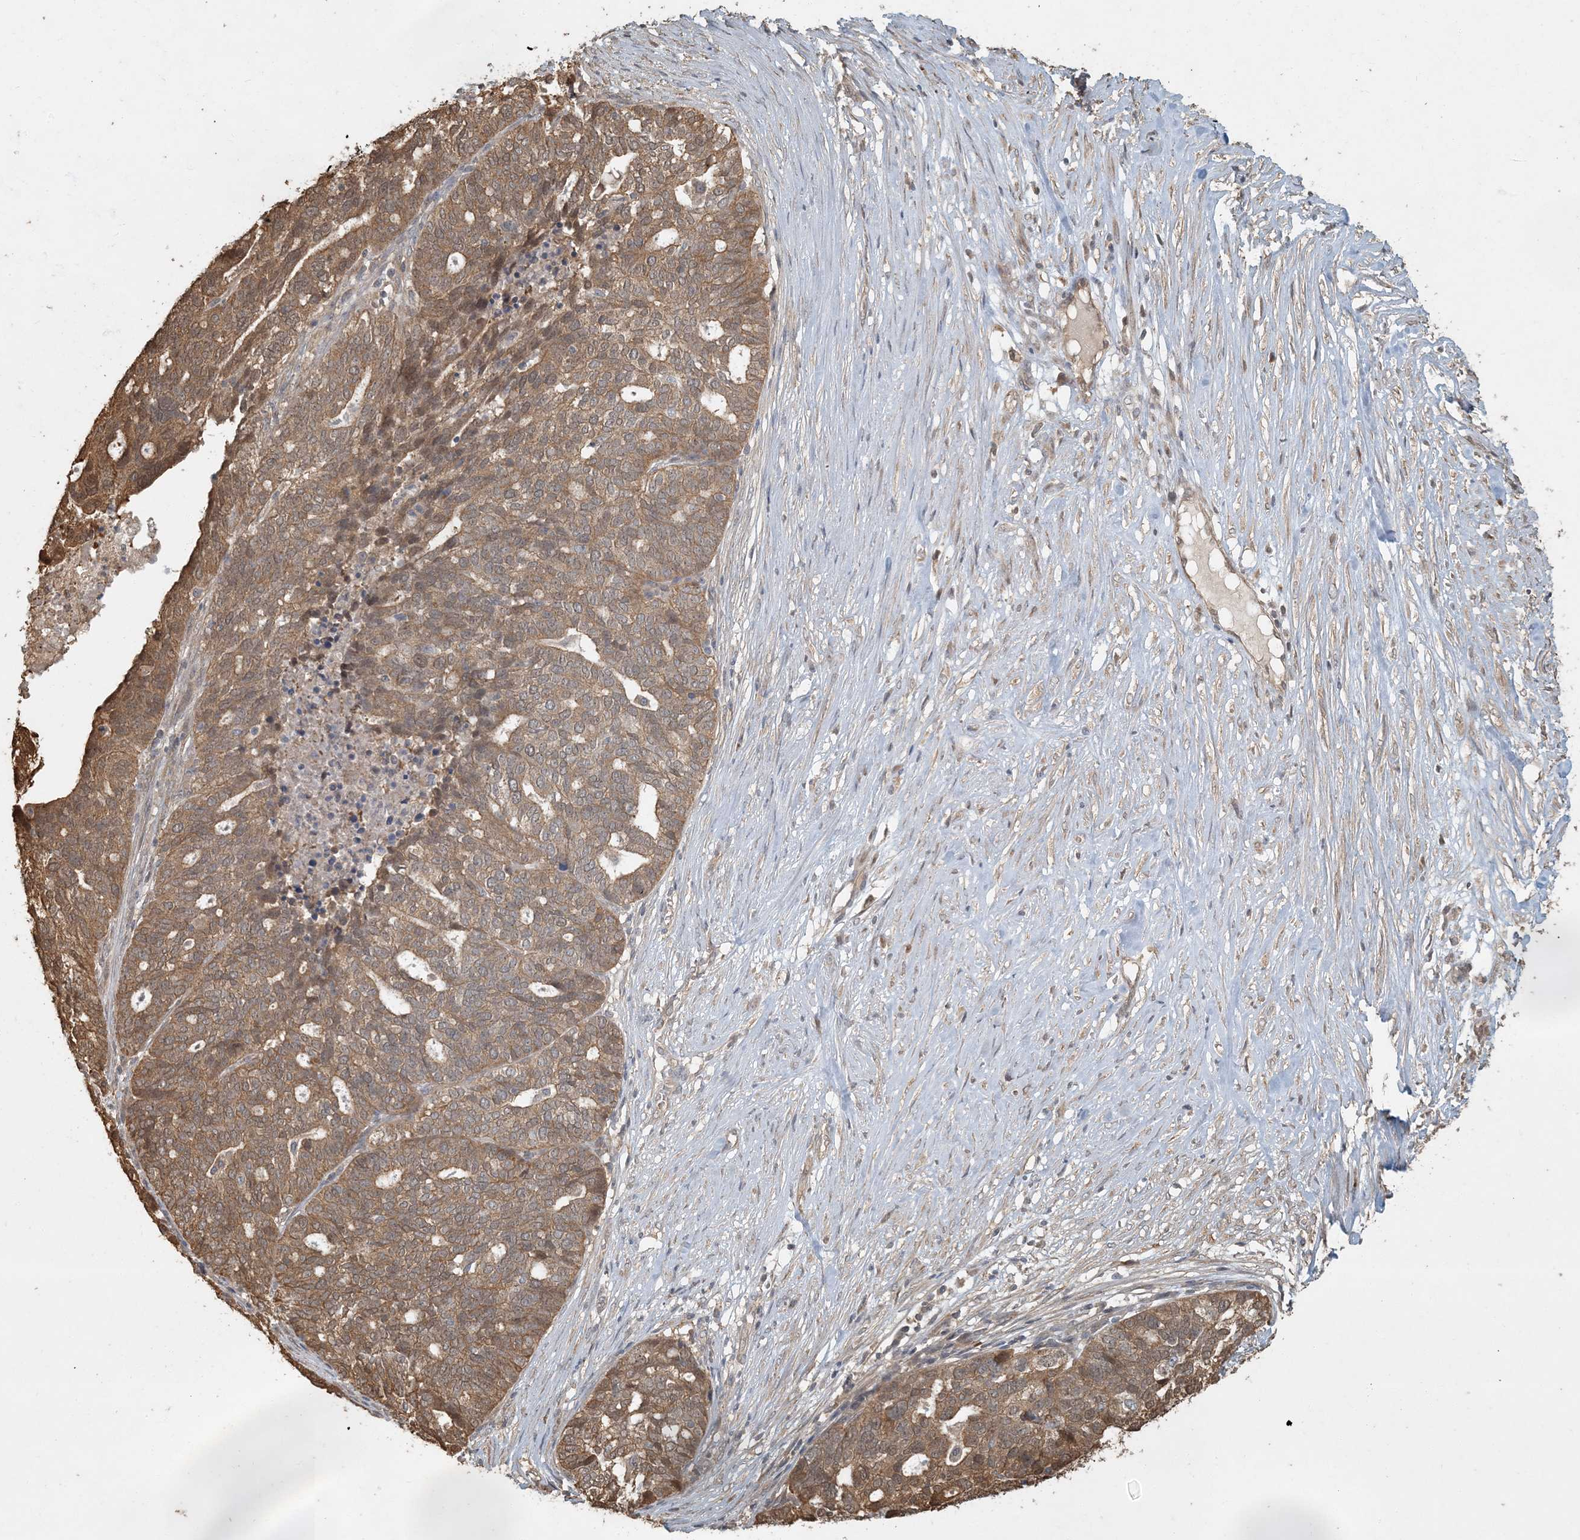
{"staining": {"intensity": "moderate", "quantity": ">75%", "location": "cytoplasmic/membranous"}, "tissue": "ovarian cancer", "cell_type": "Tumor cells", "image_type": "cancer", "snomed": [{"axis": "morphology", "description": "Cystadenocarcinoma, serous, NOS"}, {"axis": "topography", "description": "Ovary"}], "caption": "This is an image of IHC staining of ovarian serous cystadenocarcinoma, which shows moderate expression in the cytoplasmic/membranous of tumor cells.", "gene": "AK9", "patient": {"sex": "female", "age": 59}}